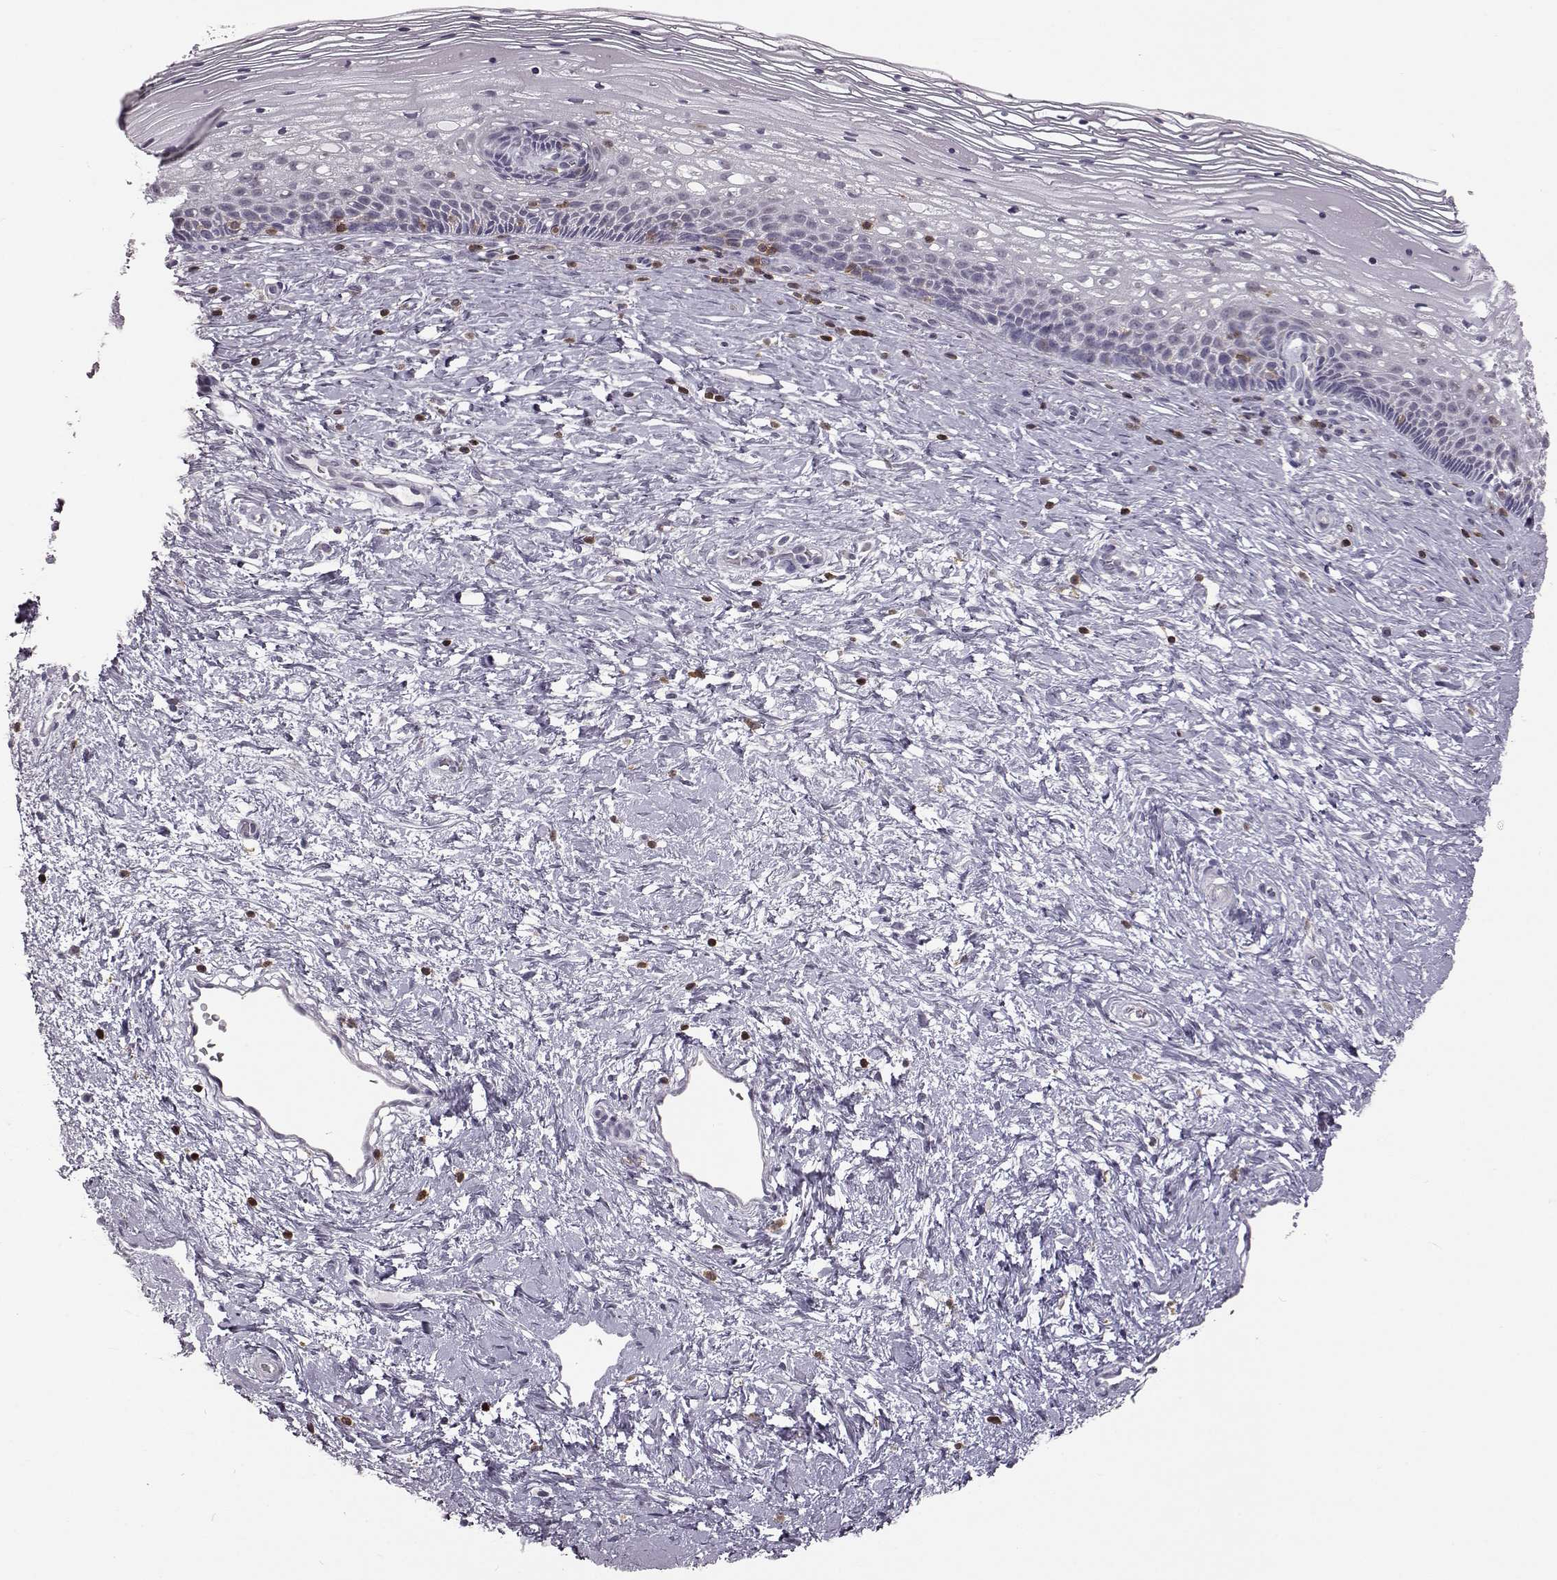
{"staining": {"intensity": "negative", "quantity": "none", "location": "none"}, "tissue": "cervix", "cell_type": "Glandular cells", "image_type": "normal", "snomed": [{"axis": "morphology", "description": "Normal tissue, NOS"}, {"axis": "topography", "description": "Cervix"}], "caption": "The image exhibits no staining of glandular cells in normal cervix. (Brightfield microscopy of DAB (3,3'-diaminobenzidine) immunohistochemistry at high magnification).", "gene": "DOK2", "patient": {"sex": "female", "age": 34}}